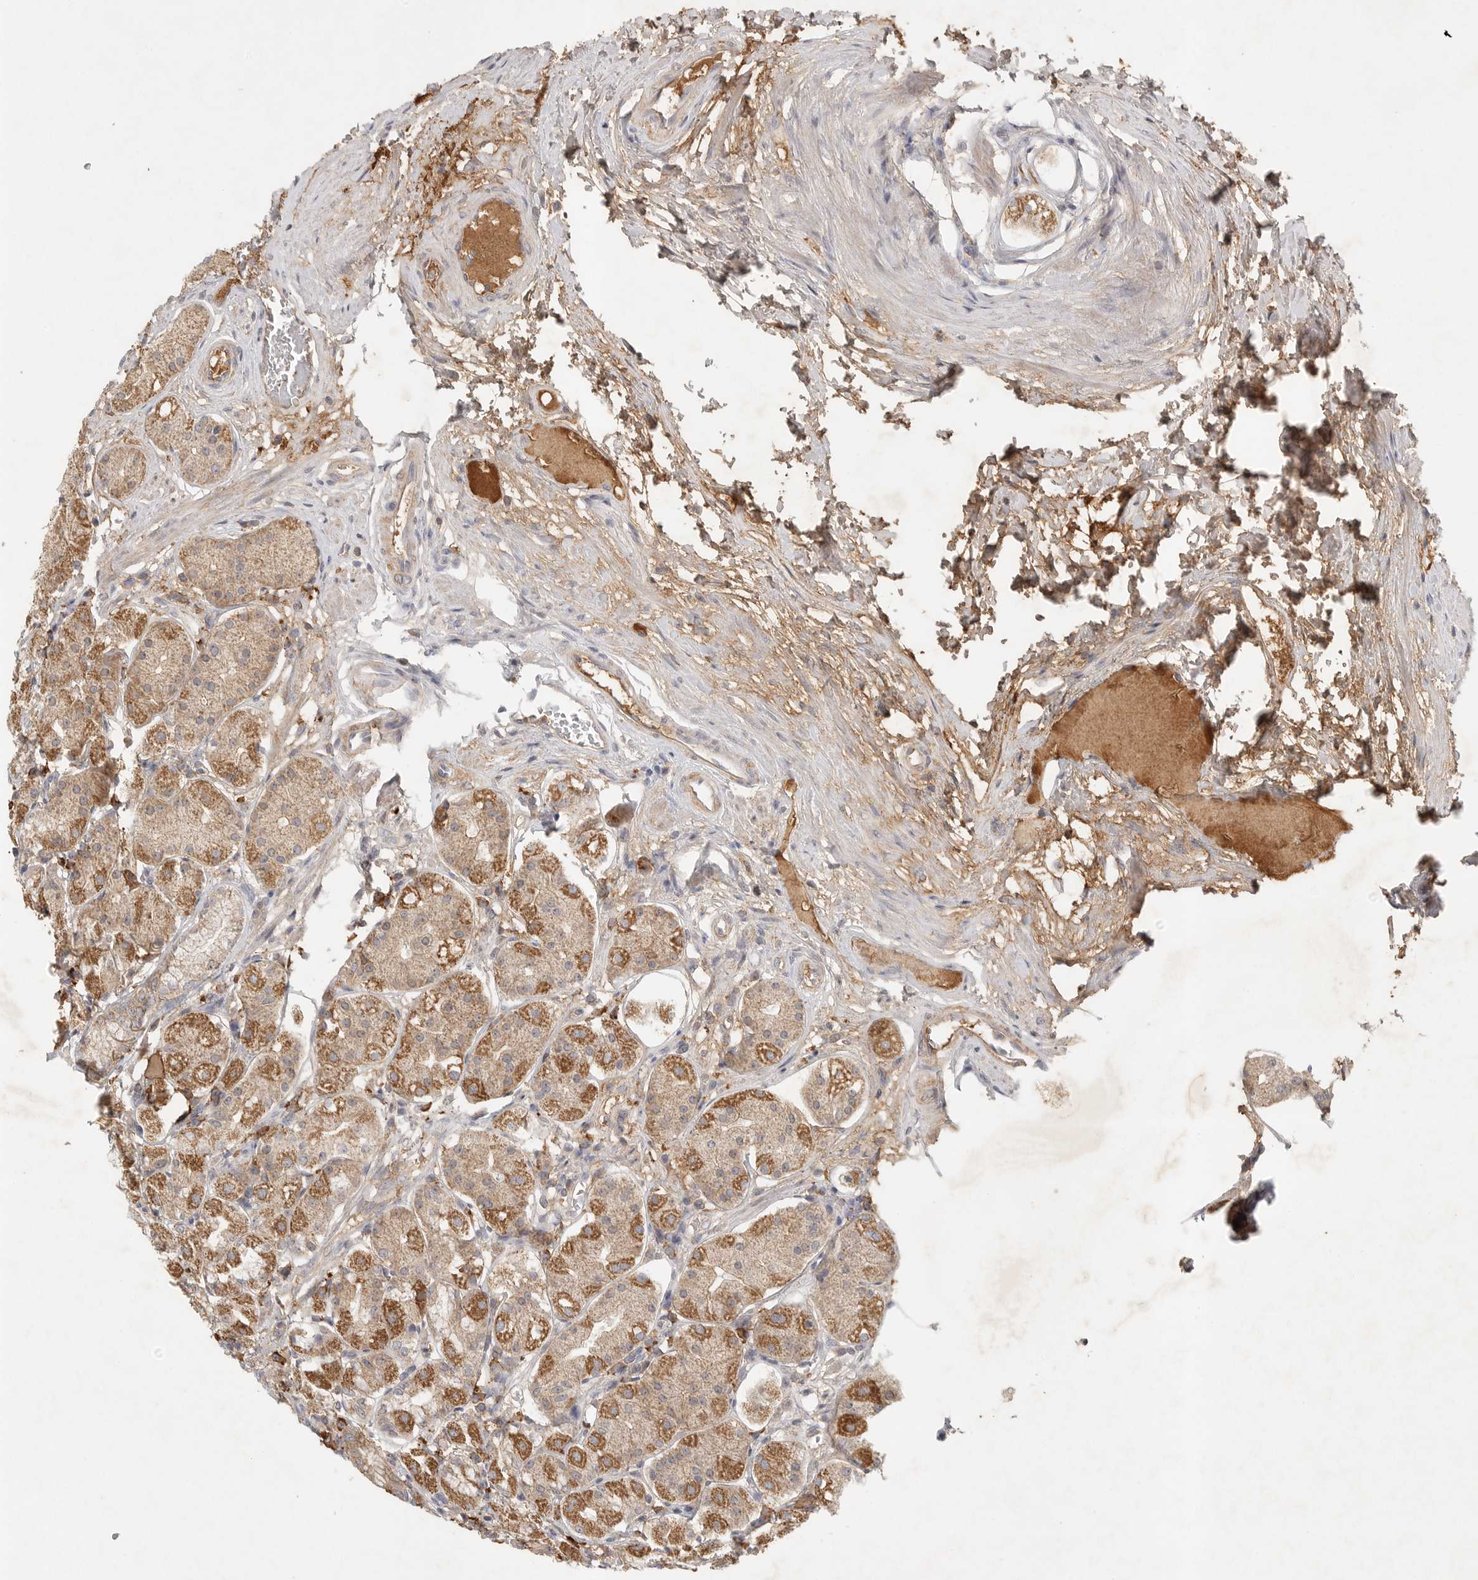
{"staining": {"intensity": "moderate", "quantity": "25%-75%", "location": "cytoplasmic/membranous"}, "tissue": "stomach", "cell_type": "Glandular cells", "image_type": "normal", "snomed": [{"axis": "morphology", "description": "Normal tissue, NOS"}, {"axis": "topography", "description": "Stomach"}, {"axis": "topography", "description": "Stomach, lower"}], "caption": "Glandular cells reveal medium levels of moderate cytoplasmic/membranous positivity in approximately 25%-75% of cells in unremarkable human stomach.", "gene": "SLC25A36", "patient": {"sex": "female", "age": 56}}